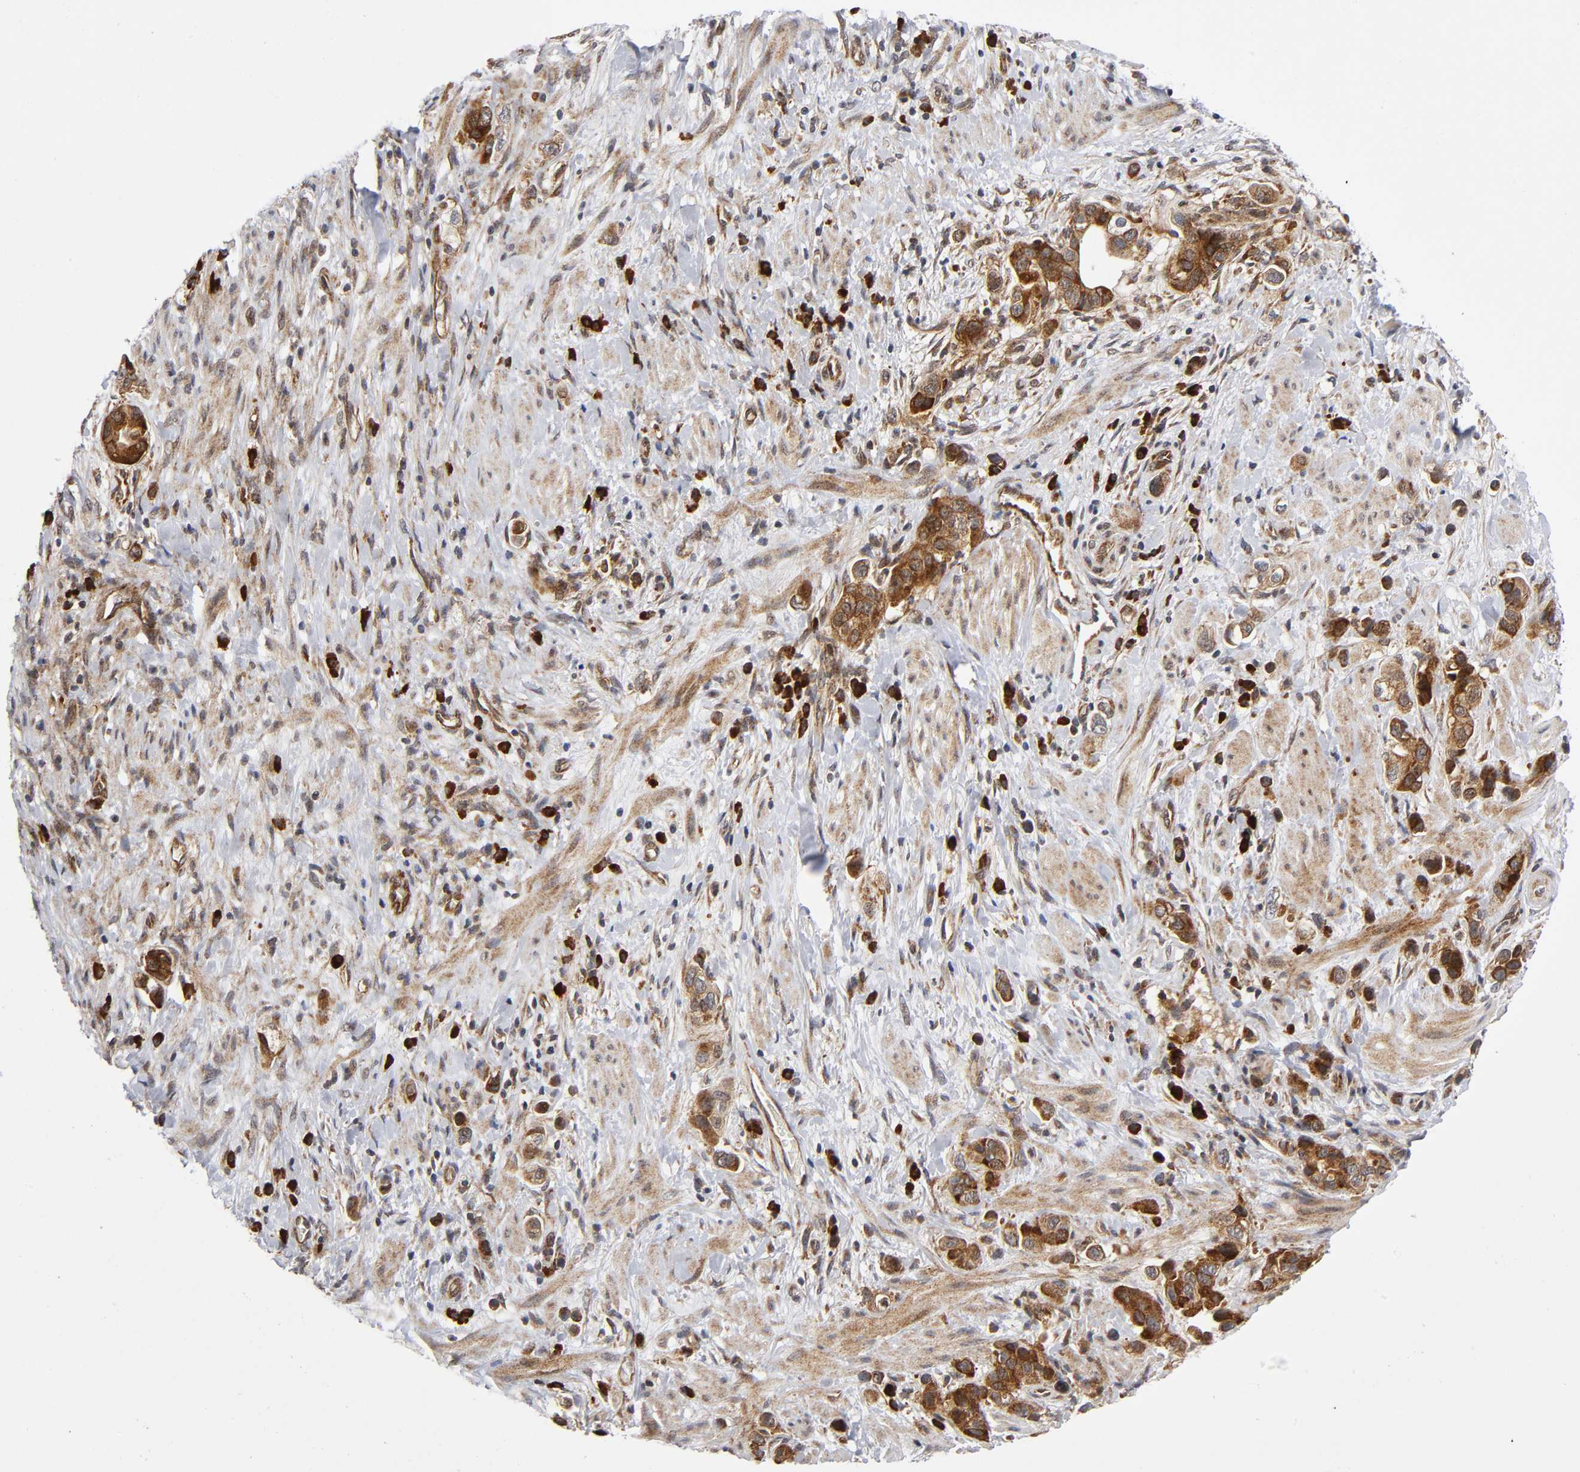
{"staining": {"intensity": "strong", "quantity": ">75%", "location": "cytoplasmic/membranous"}, "tissue": "stomach cancer", "cell_type": "Tumor cells", "image_type": "cancer", "snomed": [{"axis": "morphology", "description": "Adenocarcinoma, NOS"}, {"axis": "topography", "description": "Stomach, lower"}], "caption": "An IHC image of tumor tissue is shown. Protein staining in brown highlights strong cytoplasmic/membranous positivity in stomach cancer (adenocarcinoma) within tumor cells. Using DAB (brown) and hematoxylin (blue) stains, captured at high magnification using brightfield microscopy.", "gene": "EIF5", "patient": {"sex": "female", "age": 93}}